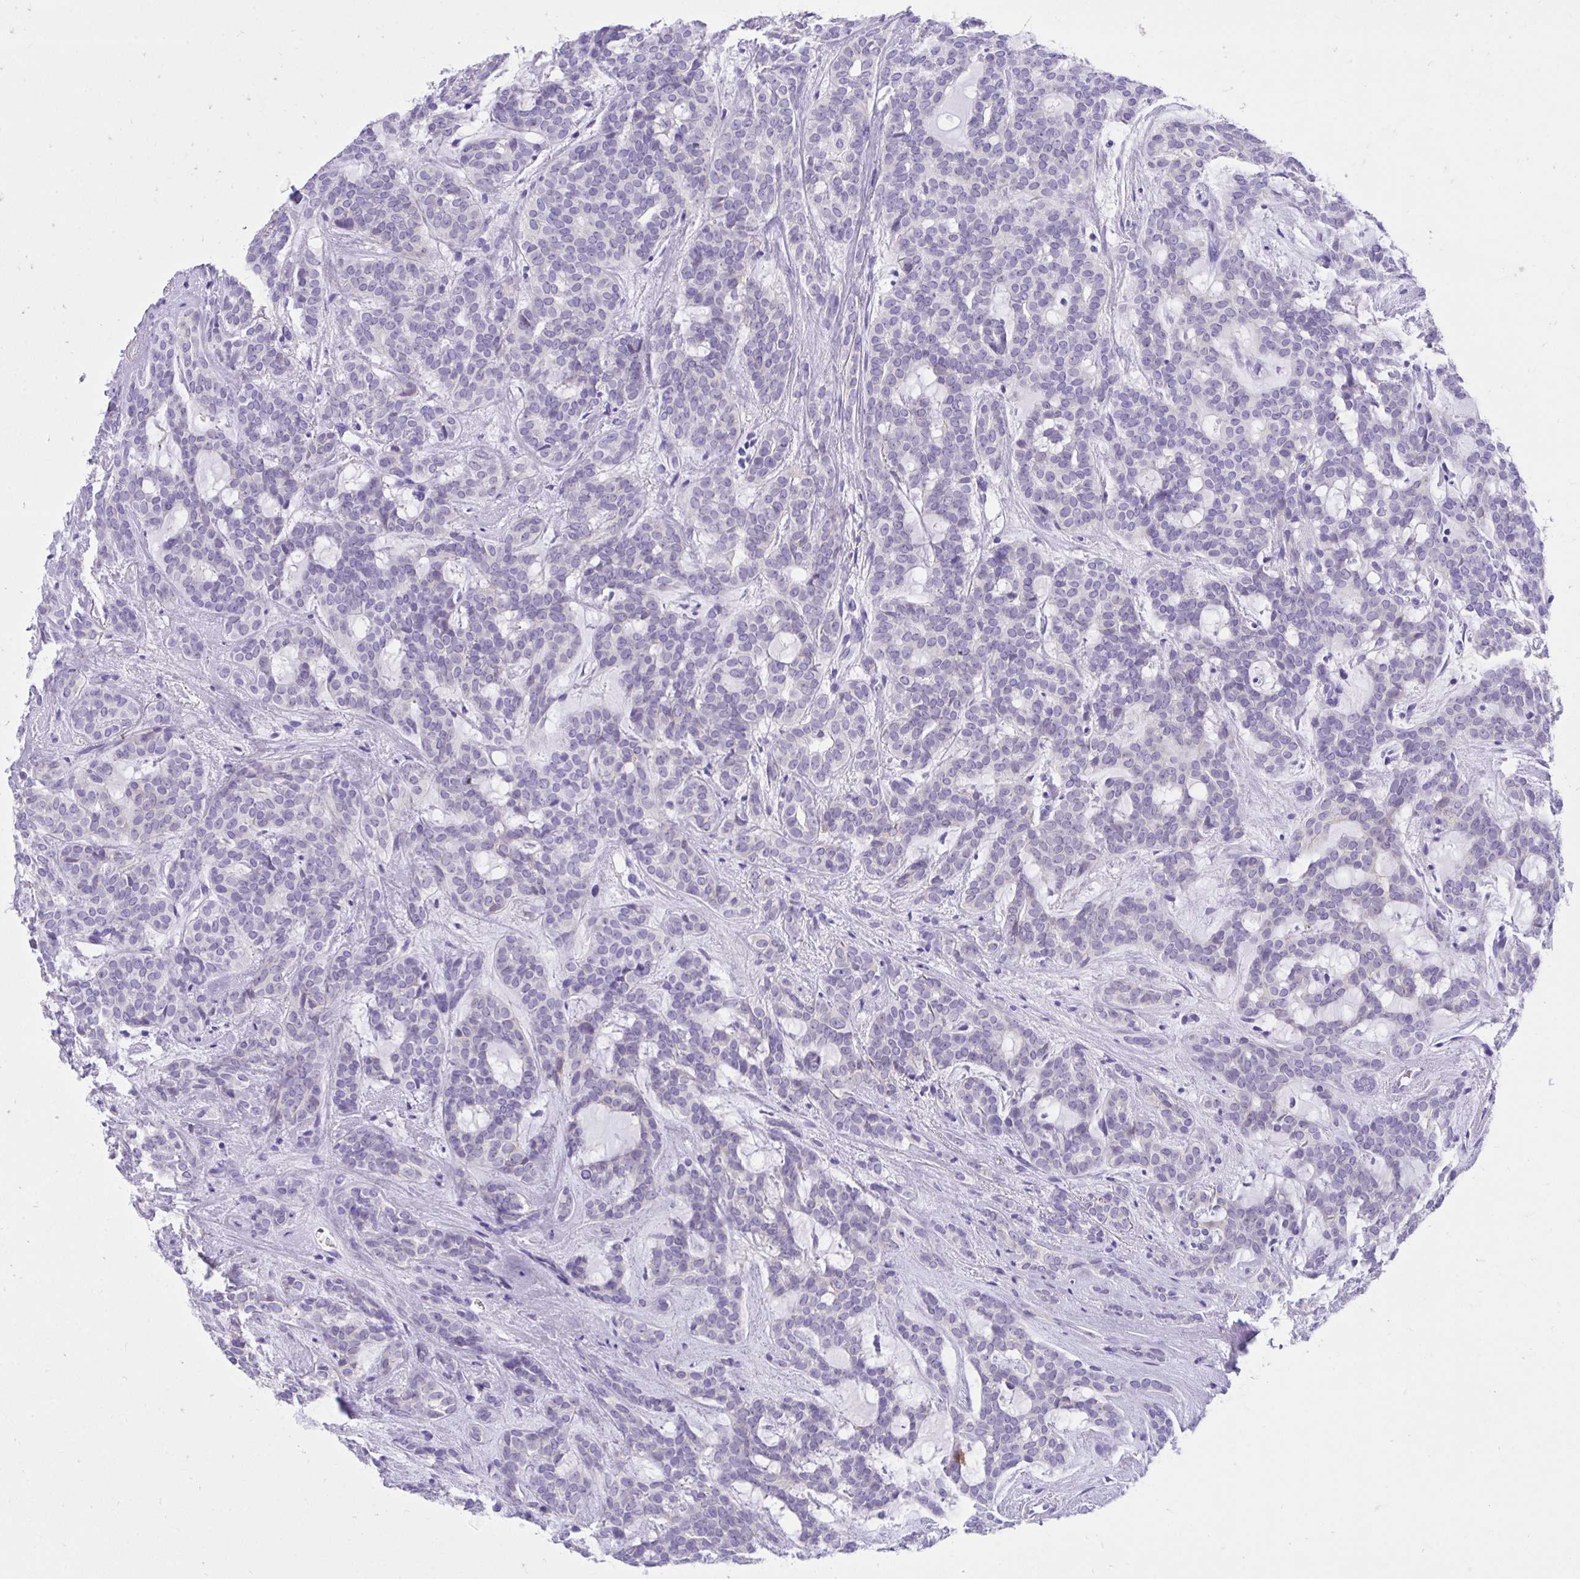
{"staining": {"intensity": "negative", "quantity": "none", "location": "none"}, "tissue": "head and neck cancer", "cell_type": "Tumor cells", "image_type": "cancer", "snomed": [{"axis": "morphology", "description": "Adenocarcinoma, NOS"}, {"axis": "topography", "description": "Head-Neck"}], "caption": "Head and neck adenocarcinoma stained for a protein using IHC exhibits no expression tumor cells.", "gene": "KCNN4", "patient": {"sex": "female", "age": 57}}